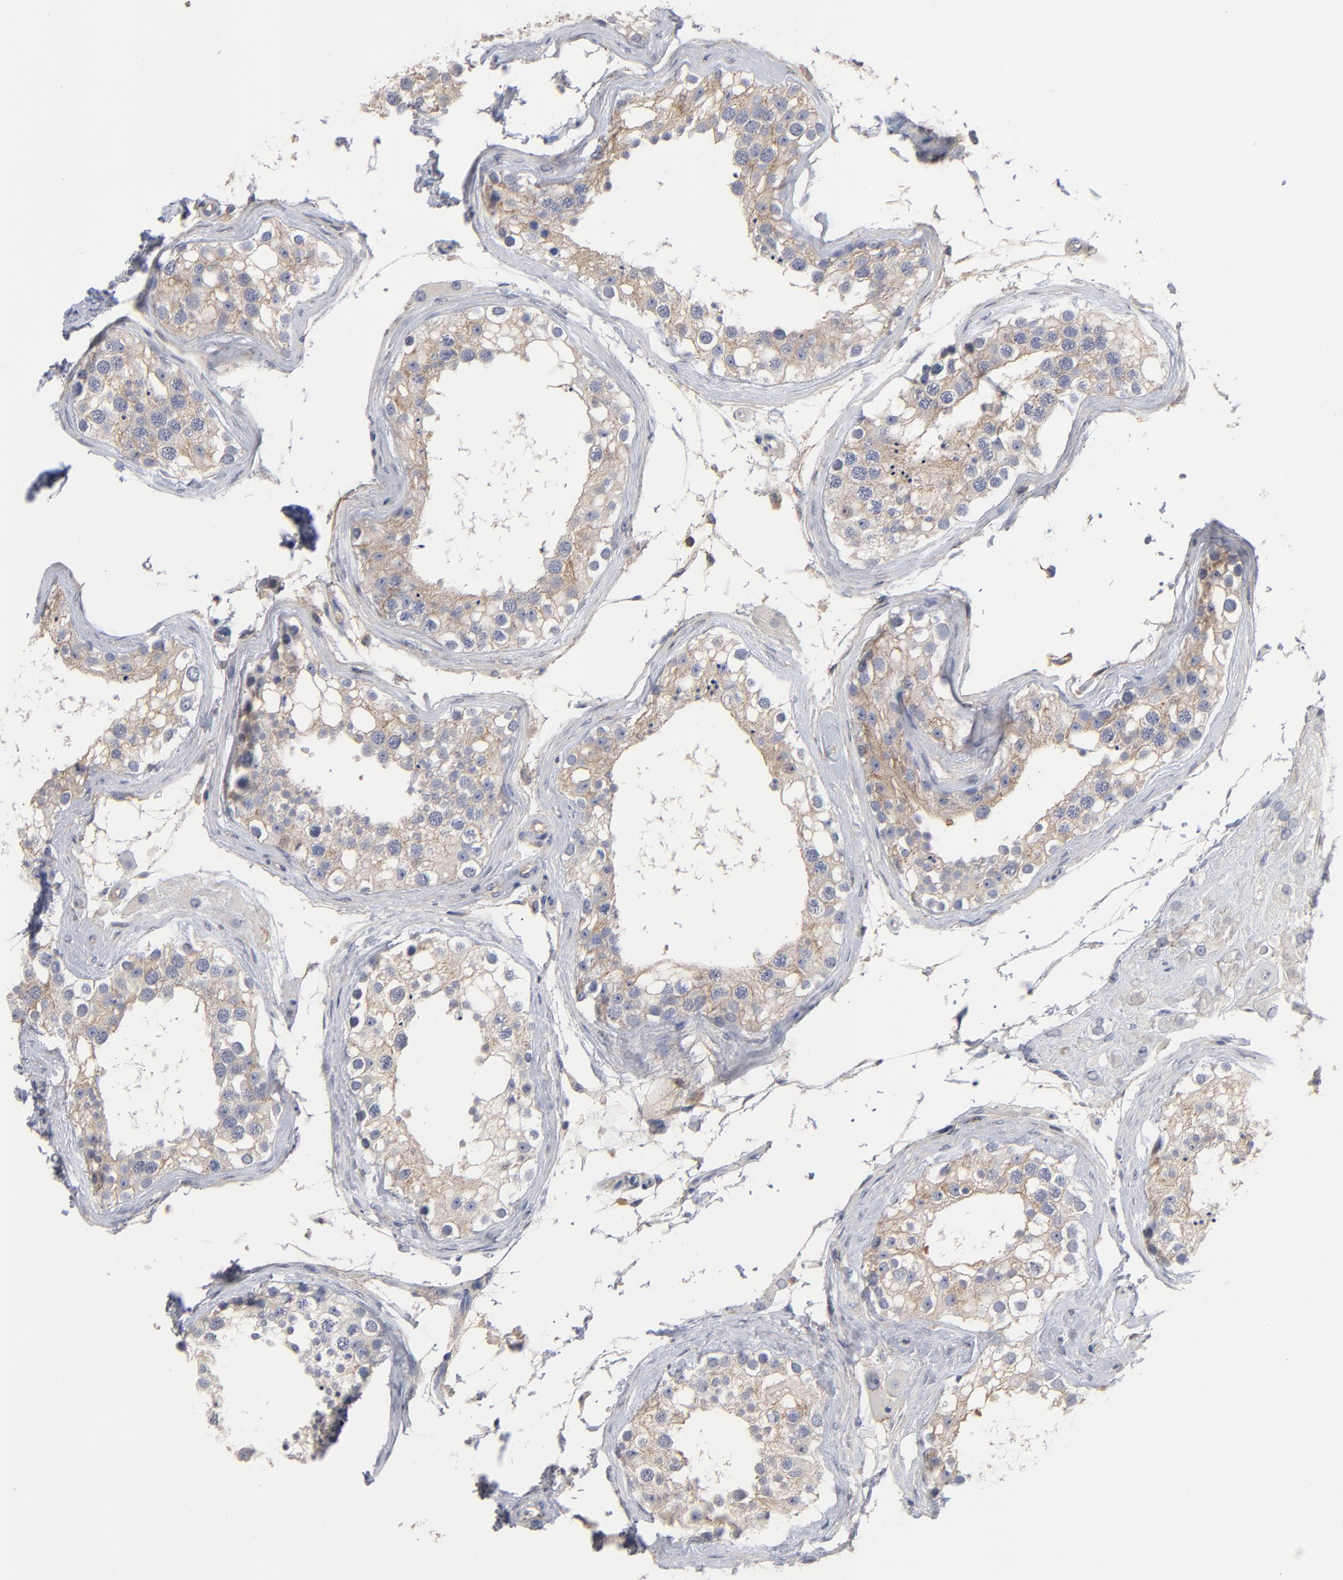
{"staining": {"intensity": "weak", "quantity": ">75%", "location": "cytoplasmic/membranous"}, "tissue": "testis", "cell_type": "Cells in seminiferous ducts", "image_type": "normal", "snomed": [{"axis": "morphology", "description": "Normal tissue, NOS"}, {"axis": "topography", "description": "Testis"}], "caption": "There is low levels of weak cytoplasmic/membranous expression in cells in seminiferous ducts of normal testis, as demonstrated by immunohistochemical staining (brown color).", "gene": "PDLIM2", "patient": {"sex": "male", "age": 68}}